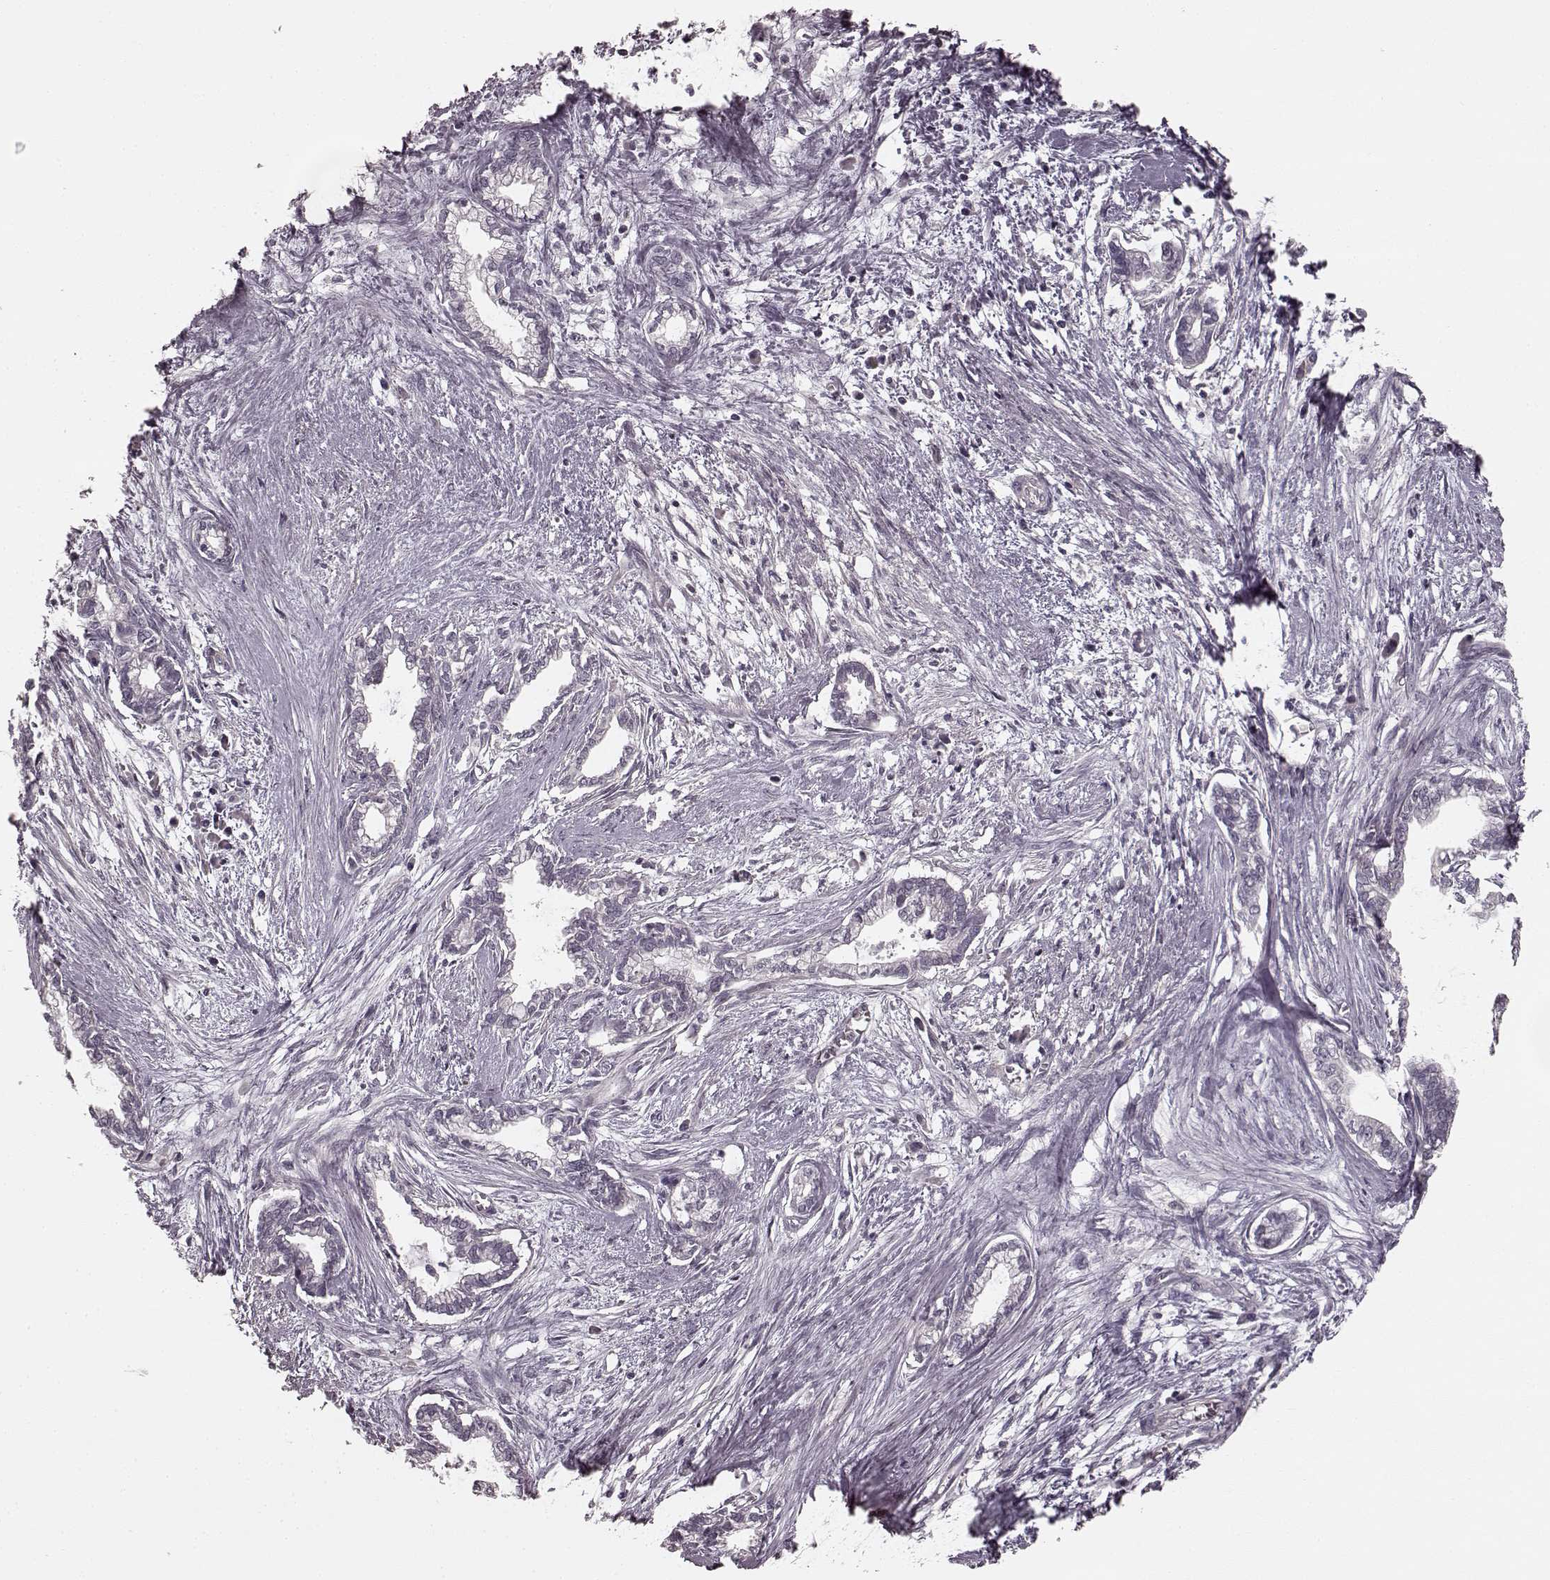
{"staining": {"intensity": "negative", "quantity": "none", "location": "none"}, "tissue": "cervical cancer", "cell_type": "Tumor cells", "image_type": "cancer", "snomed": [{"axis": "morphology", "description": "Adenocarcinoma, NOS"}, {"axis": "topography", "description": "Cervix"}], "caption": "Immunohistochemical staining of human cervical adenocarcinoma exhibits no significant expression in tumor cells.", "gene": "PRKCE", "patient": {"sex": "female", "age": 62}}